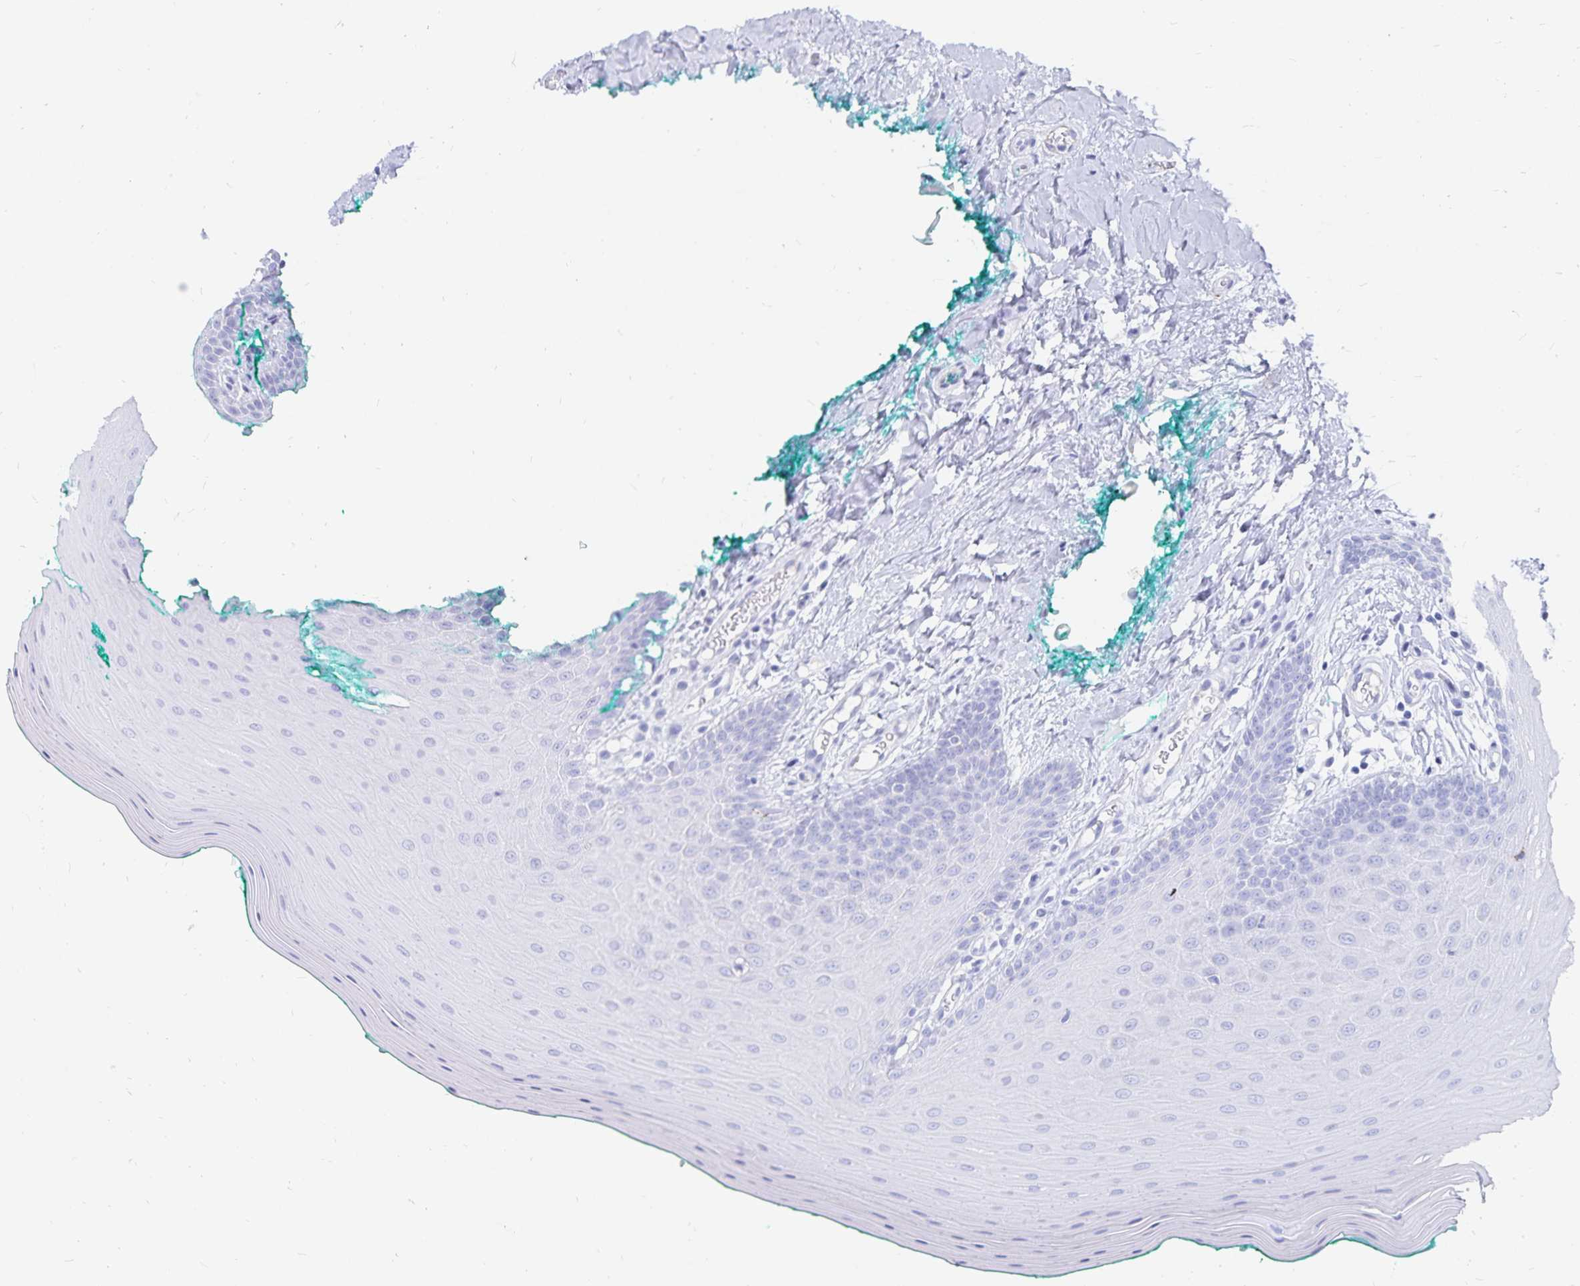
{"staining": {"intensity": "negative", "quantity": "none", "location": "none"}, "tissue": "oral mucosa", "cell_type": "Squamous epithelial cells", "image_type": "normal", "snomed": [{"axis": "morphology", "description": "Normal tissue, NOS"}, {"axis": "topography", "description": "Oral tissue"}], "caption": "Immunohistochemistry image of normal oral mucosa stained for a protein (brown), which demonstrates no expression in squamous epithelial cells.", "gene": "INSL5", "patient": {"sex": "female", "age": 40}}